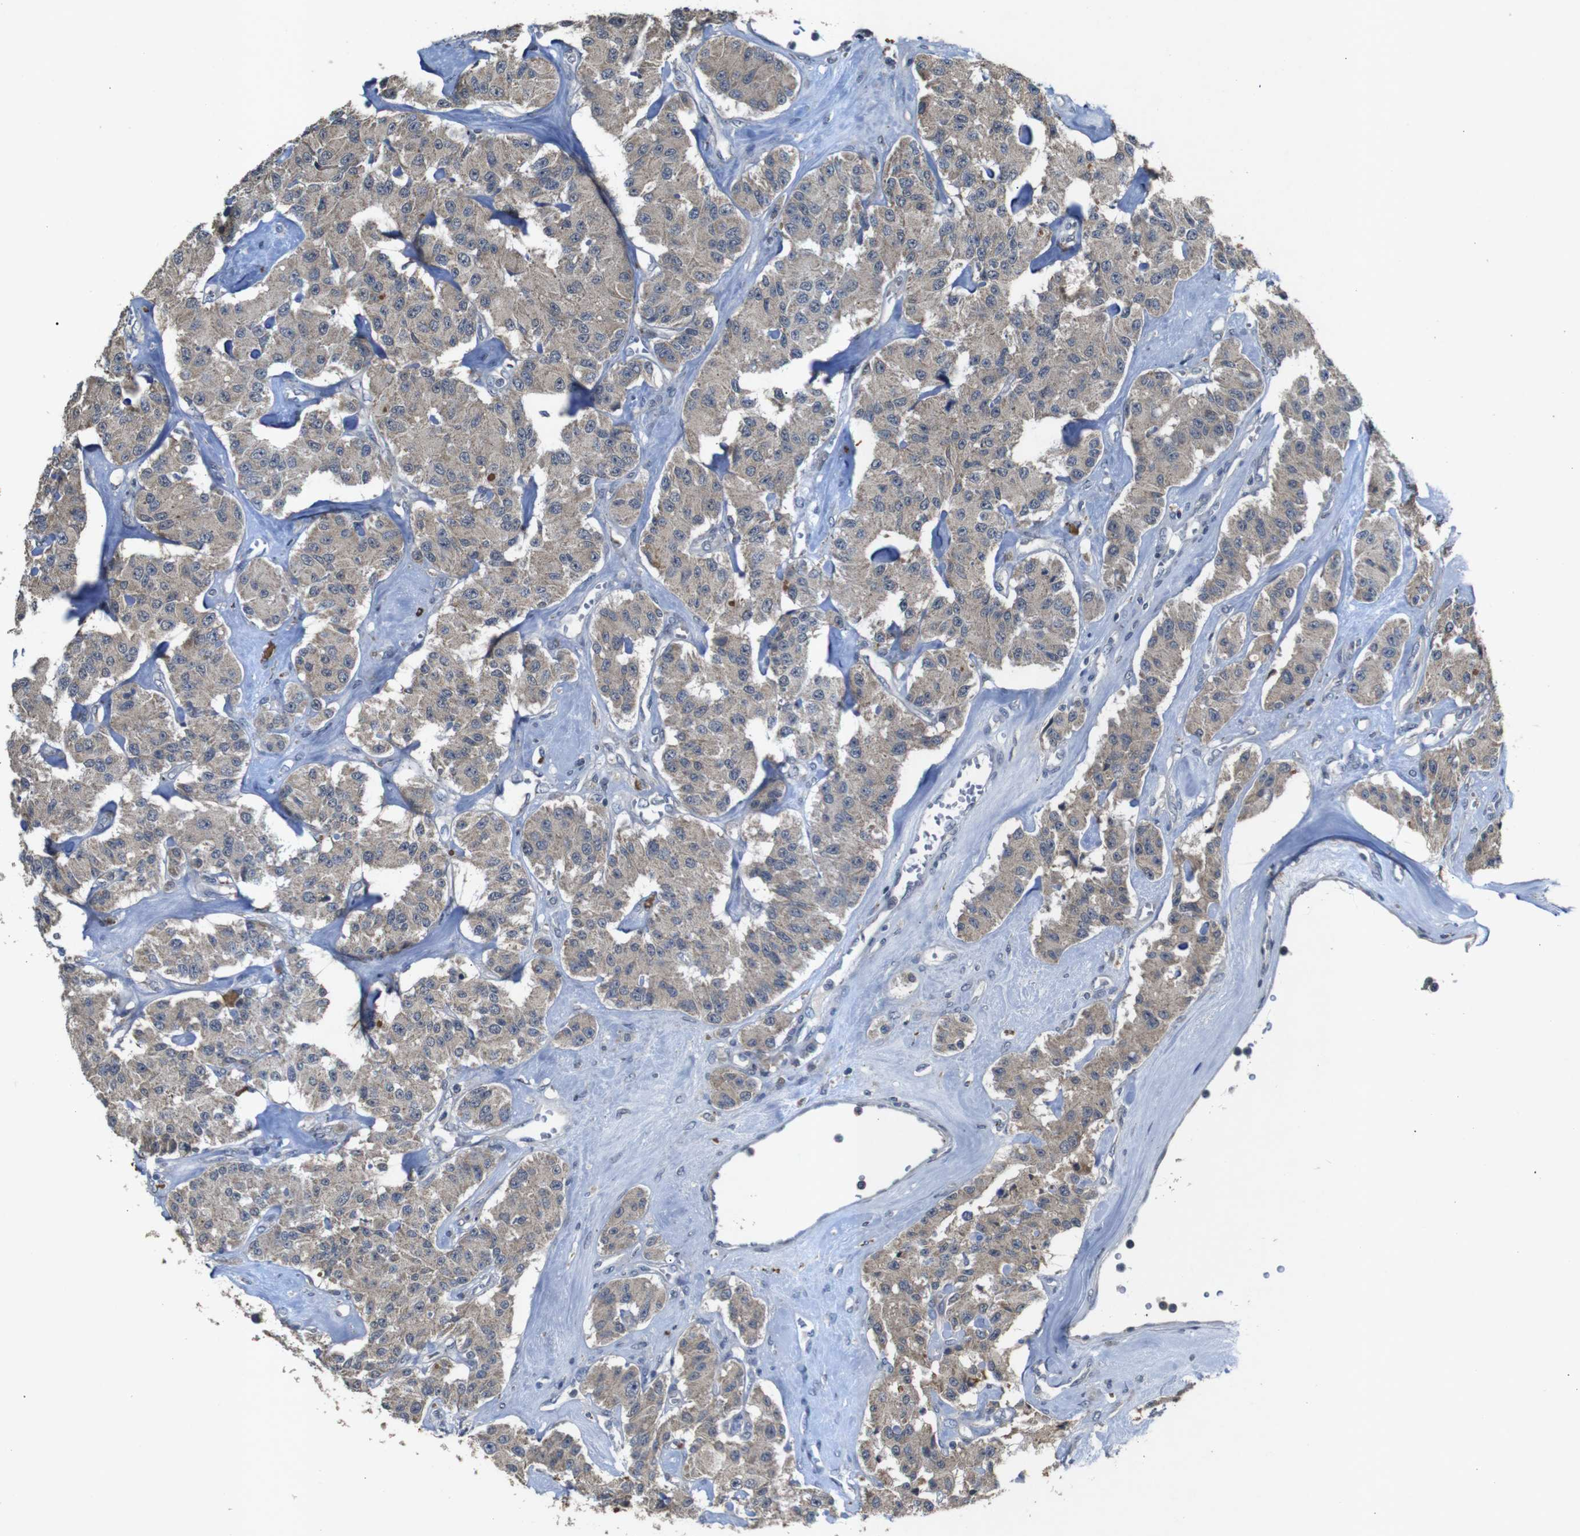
{"staining": {"intensity": "weak", "quantity": ">75%", "location": "cytoplasmic/membranous"}, "tissue": "carcinoid", "cell_type": "Tumor cells", "image_type": "cancer", "snomed": [{"axis": "morphology", "description": "Carcinoid, malignant, NOS"}, {"axis": "topography", "description": "Pancreas"}], "caption": "The micrograph shows a brown stain indicating the presence of a protein in the cytoplasmic/membranous of tumor cells in malignant carcinoid. The protein is shown in brown color, while the nuclei are stained blue.", "gene": "MAGI2", "patient": {"sex": "male", "age": 41}}